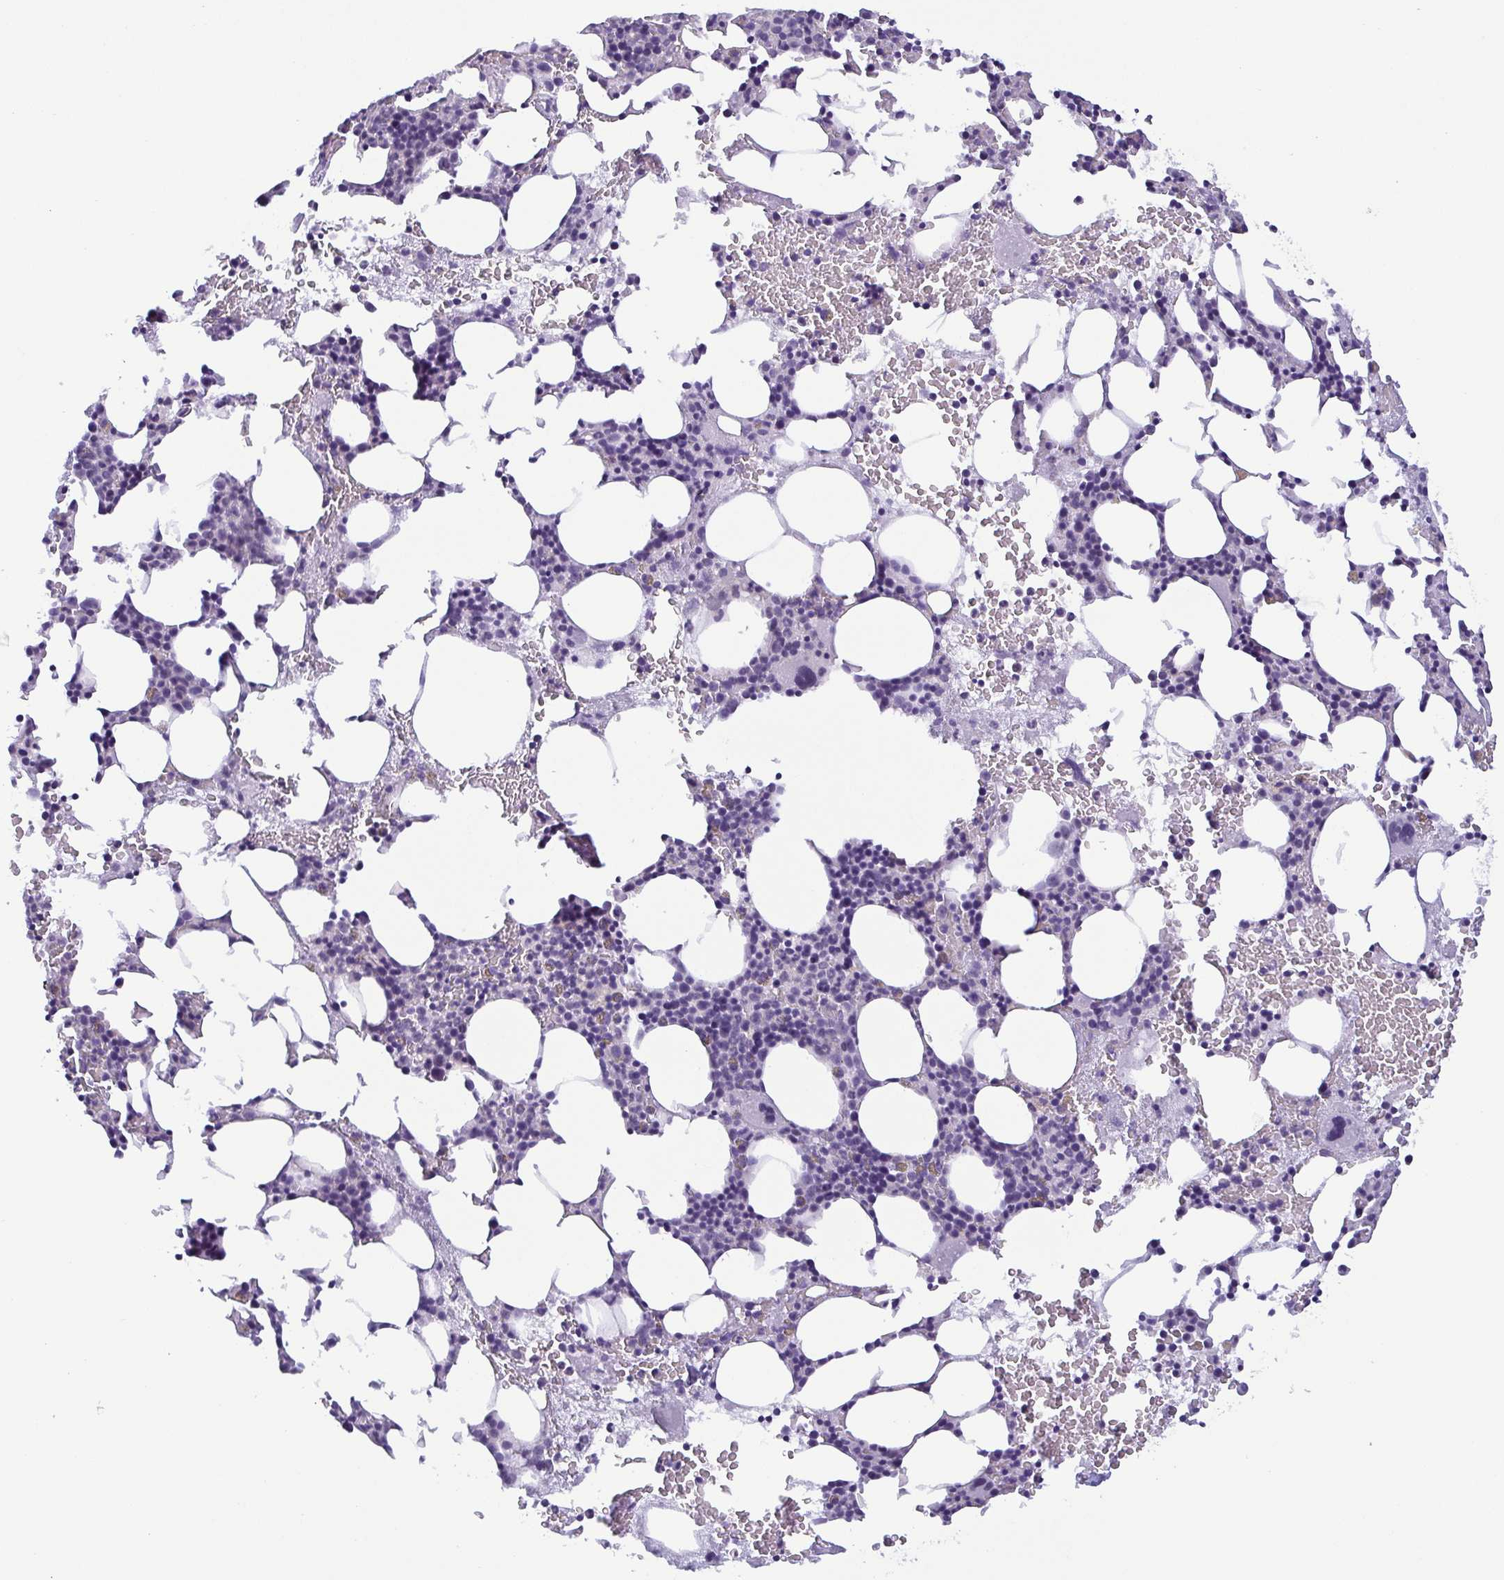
{"staining": {"intensity": "negative", "quantity": "none", "location": "none"}, "tissue": "bone marrow", "cell_type": "Hematopoietic cells", "image_type": "normal", "snomed": [{"axis": "morphology", "description": "Normal tissue, NOS"}, {"axis": "topography", "description": "Bone marrow"}], "caption": "A photomicrograph of bone marrow stained for a protein exhibits no brown staining in hematopoietic cells. (DAB immunohistochemistry with hematoxylin counter stain).", "gene": "MYL7", "patient": {"sex": "female", "age": 72}}